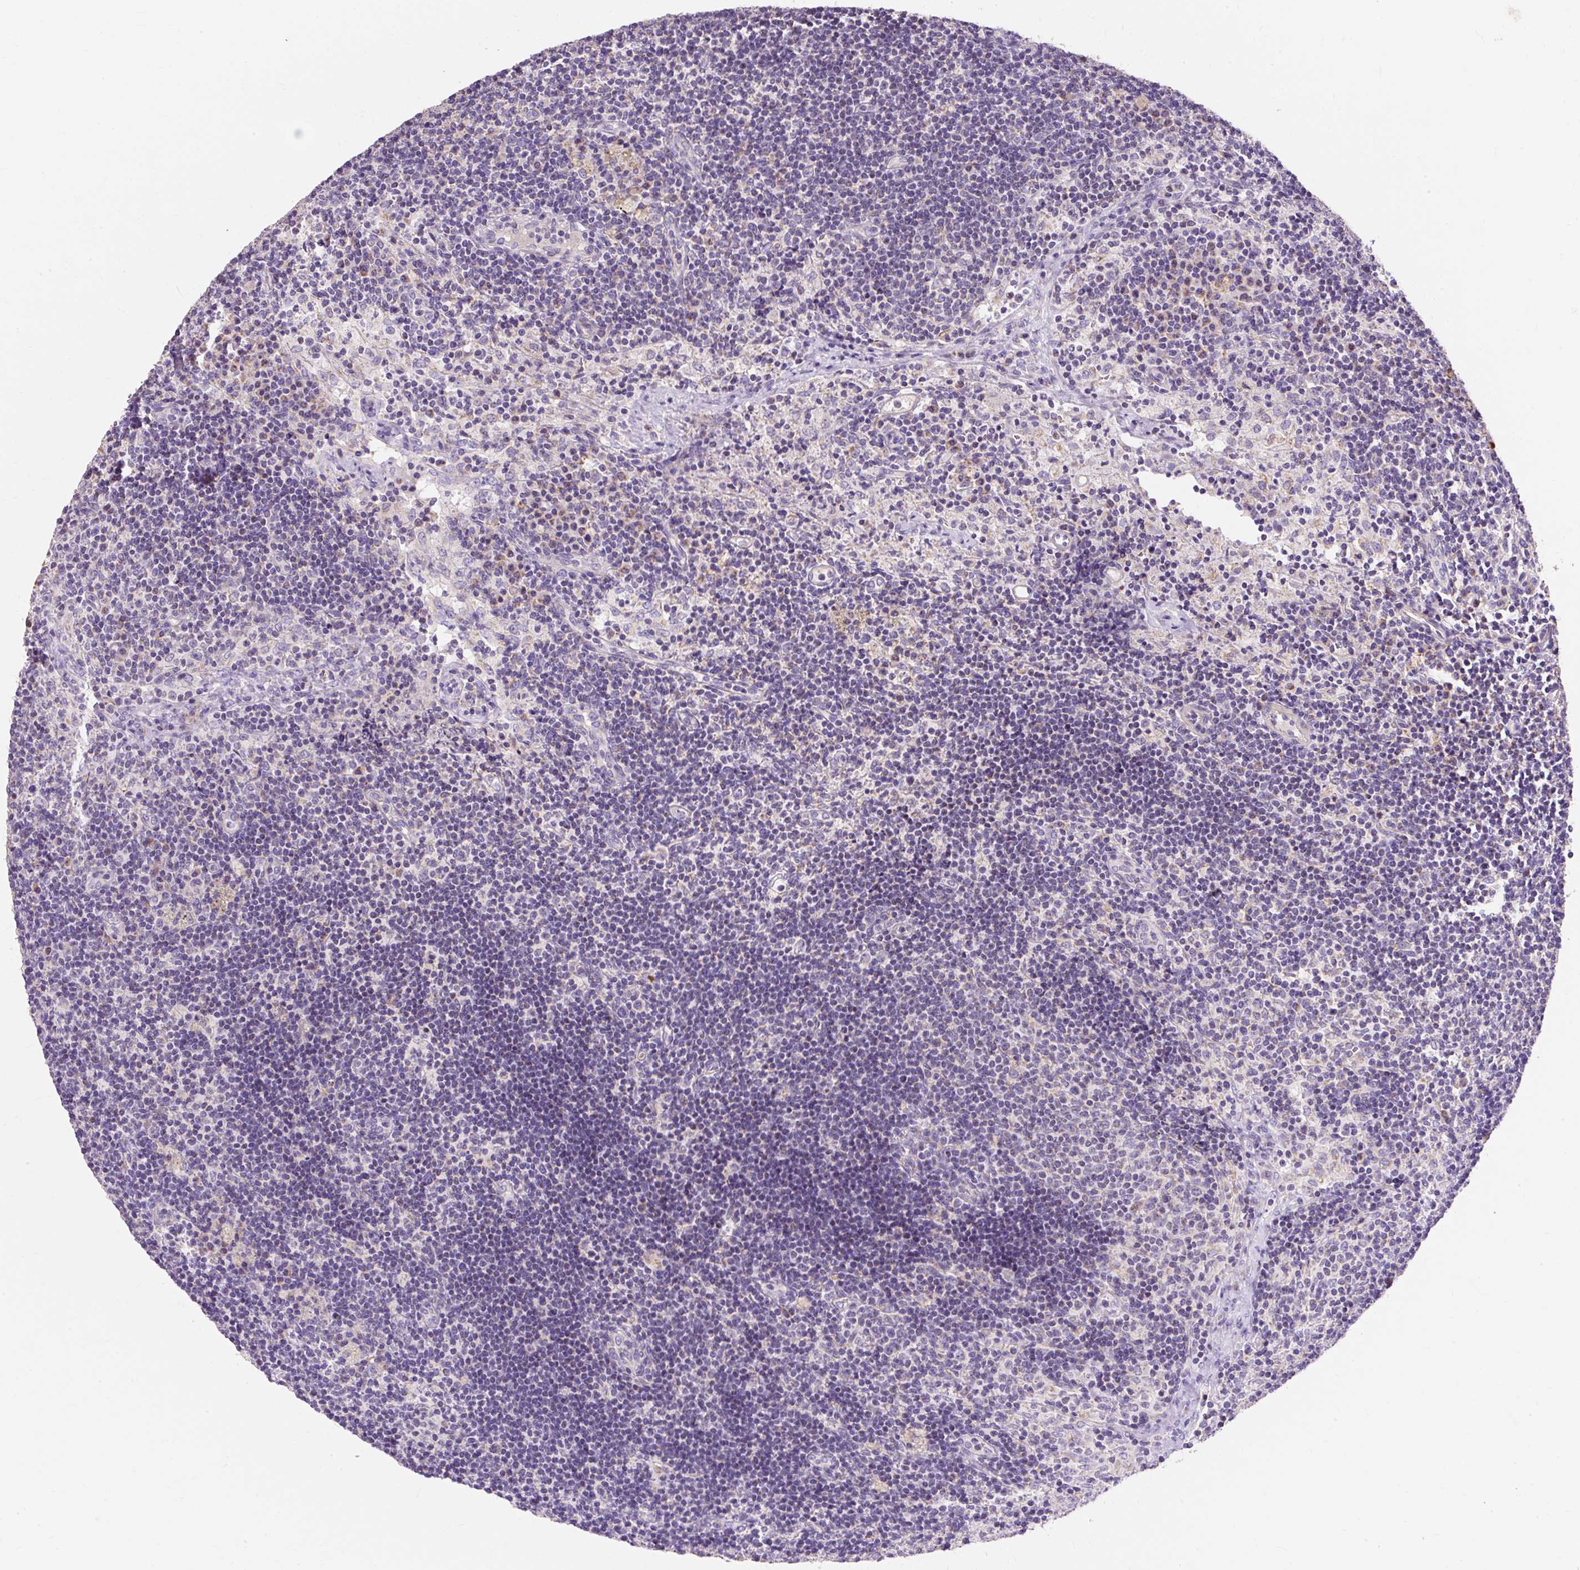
{"staining": {"intensity": "negative", "quantity": "none", "location": "none"}, "tissue": "lymph node", "cell_type": "Germinal center cells", "image_type": "normal", "snomed": [{"axis": "morphology", "description": "Normal tissue, NOS"}, {"axis": "topography", "description": "Lymph node"}], "caption": "DAB (3,3'-diaminobenzidine) immunohistochemical staining of normal lymph node reveals no significant staining in germinal center cells. (DAB IHC visualized using brightfield microscopy, high magnification).", "gene": "PMAIP1", "patient": {"sex": "female", "age": 70}}